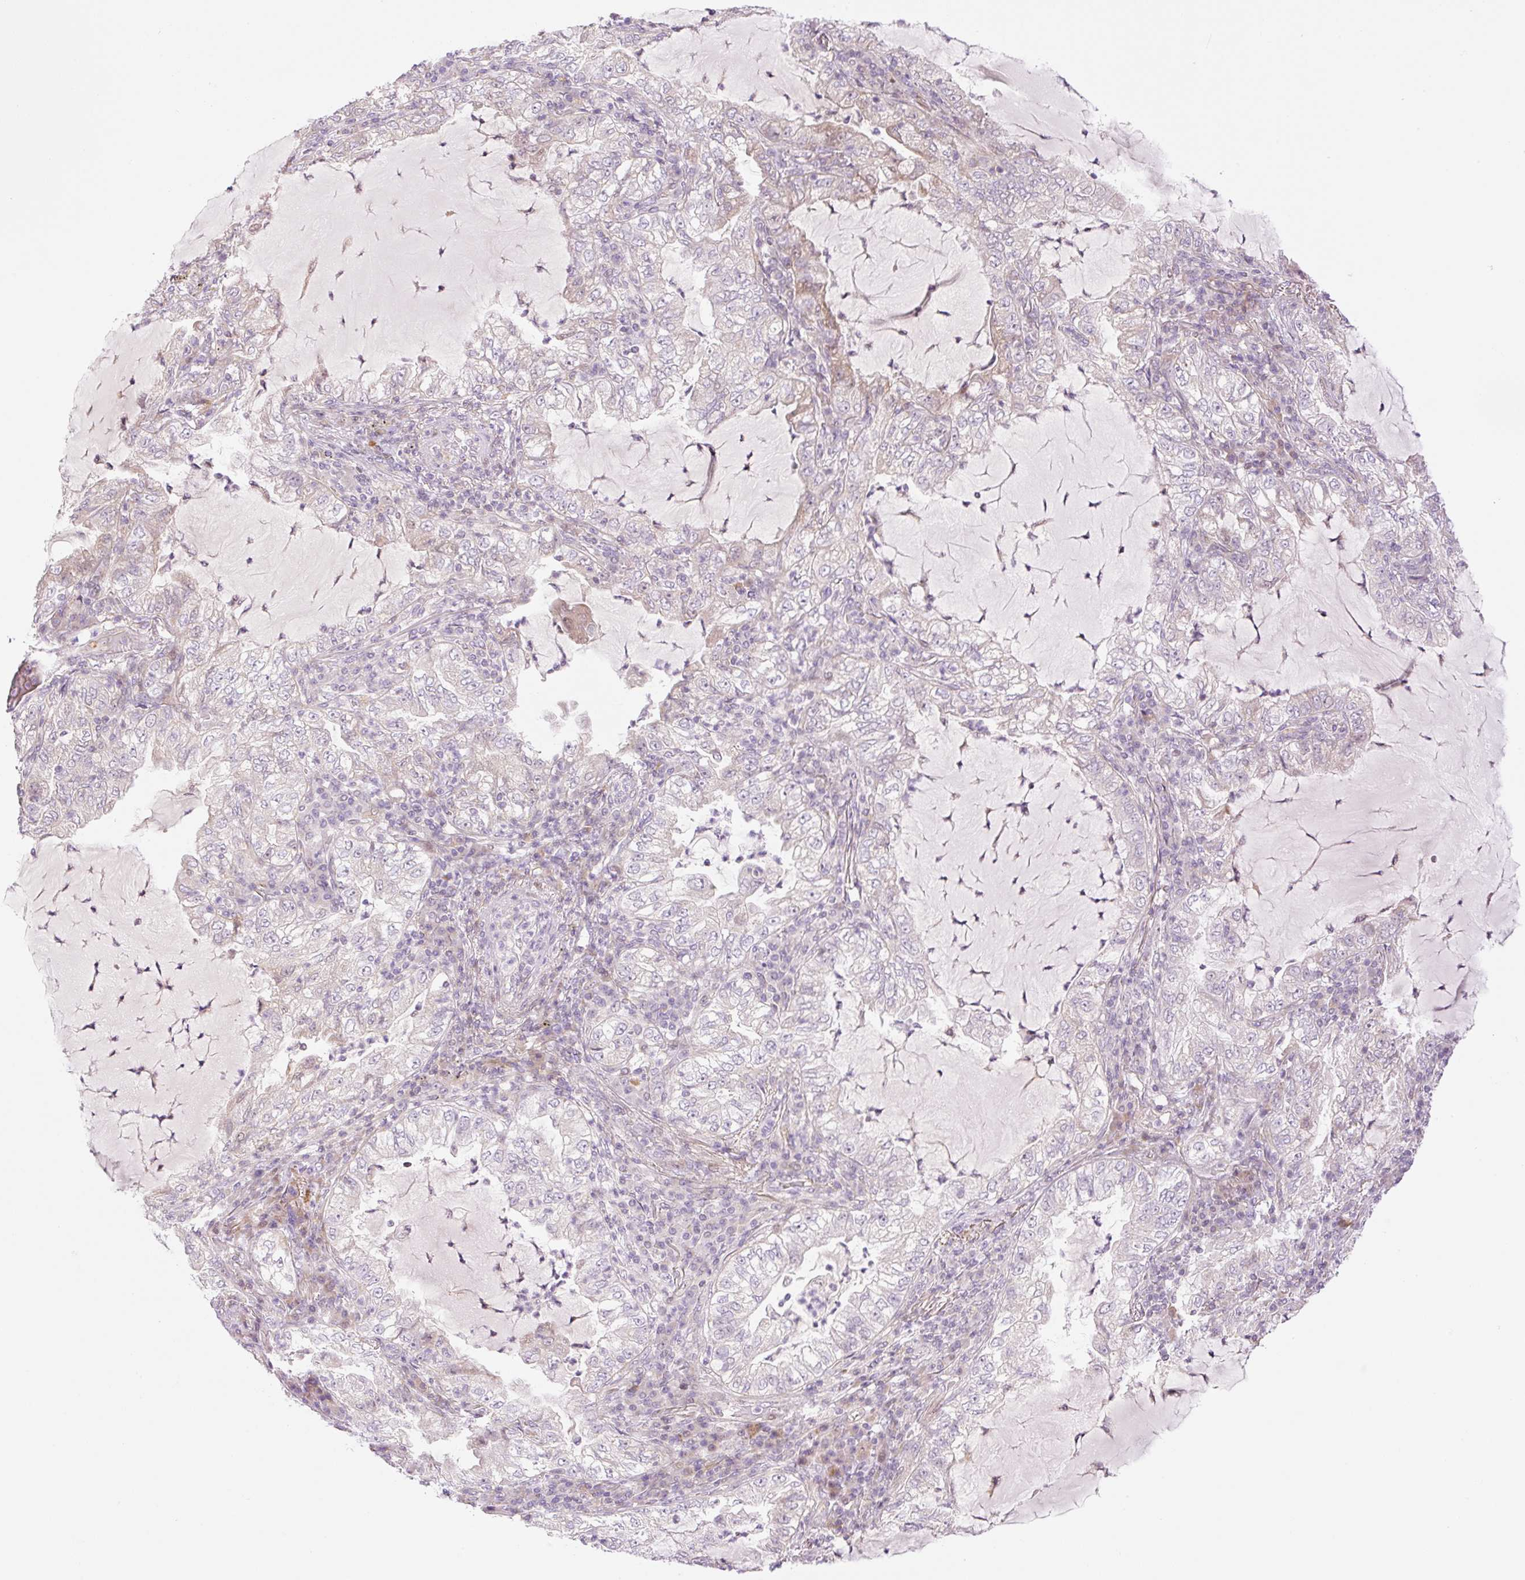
{"staining": {"intensity": "negative", "quantity": "none", "location": "none"}, "tissue": "lung cancer", "cell_type": "Tumor cells", "image_type": "cancer", "snomed": [{"axis": "morphology", "description": "Adenocarcinoma, NOS"}, {"axis": "topography", "description": "Lung"}], "caption": "Human lung cancer (adenocarcinoma) stained for a protein using immunohistochemistry (IHC) exhibits no positivity in tumor cells.", "gene": "ZNF394", "patient": {"sex": "female", "age": 73}}